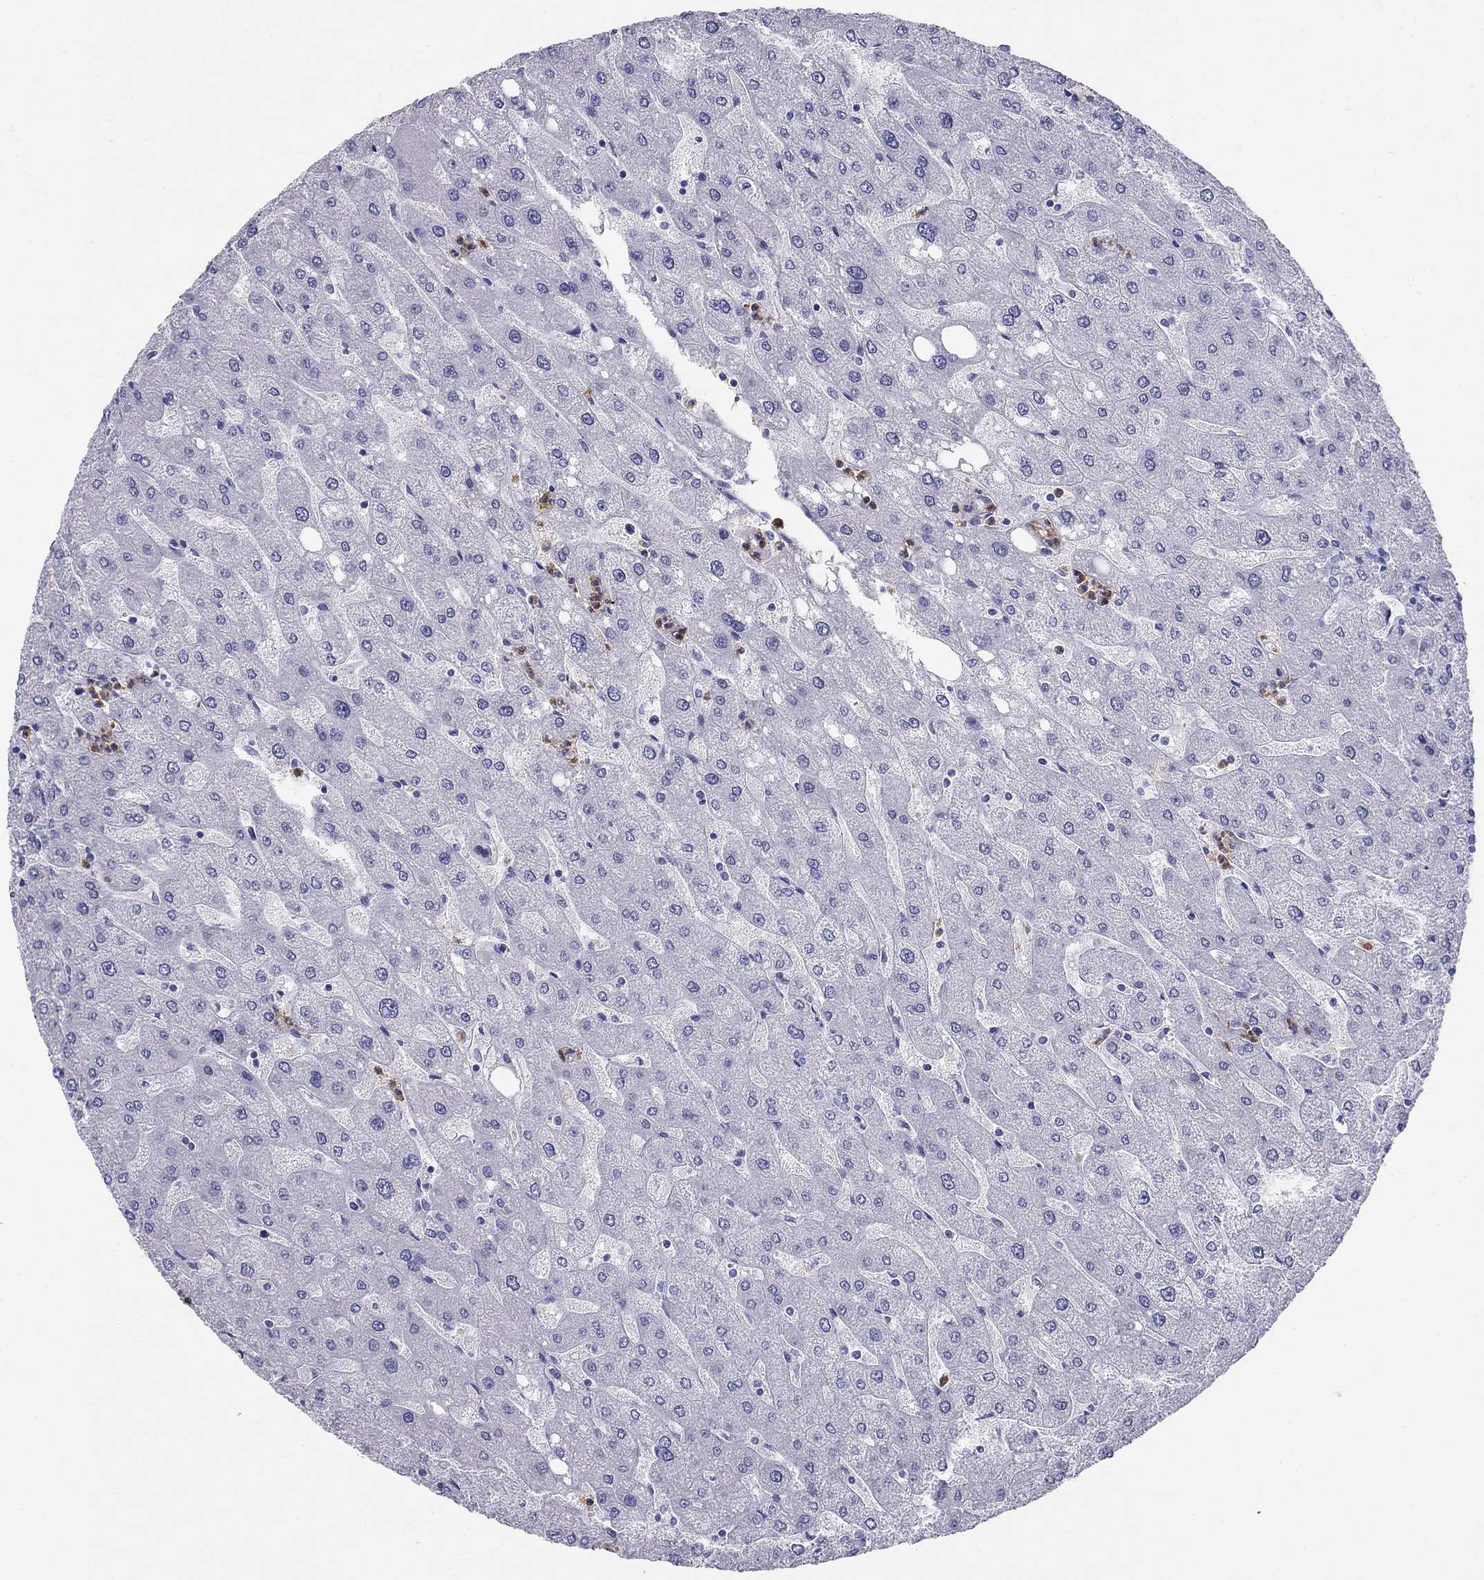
{"staining": {"intensity": "negative", "quantity": "none", "location": "none"}, "tissue": "liver", "cell_type": "Cholangiocytes", "image_type": "normal", "snomed": [{"axis": "morphology", "description": "Normal tissue, NOS"}, {"axis": "topography", "description": "Liver"}], "caption": "Cholangiocytes are negative for protein expression in benign human liver. (Immunohistochemistry (ihc), brightfield microscopy, high magnification).", "gene": "PPP1R36", "patient": {"sex": "male", "age": 67}}